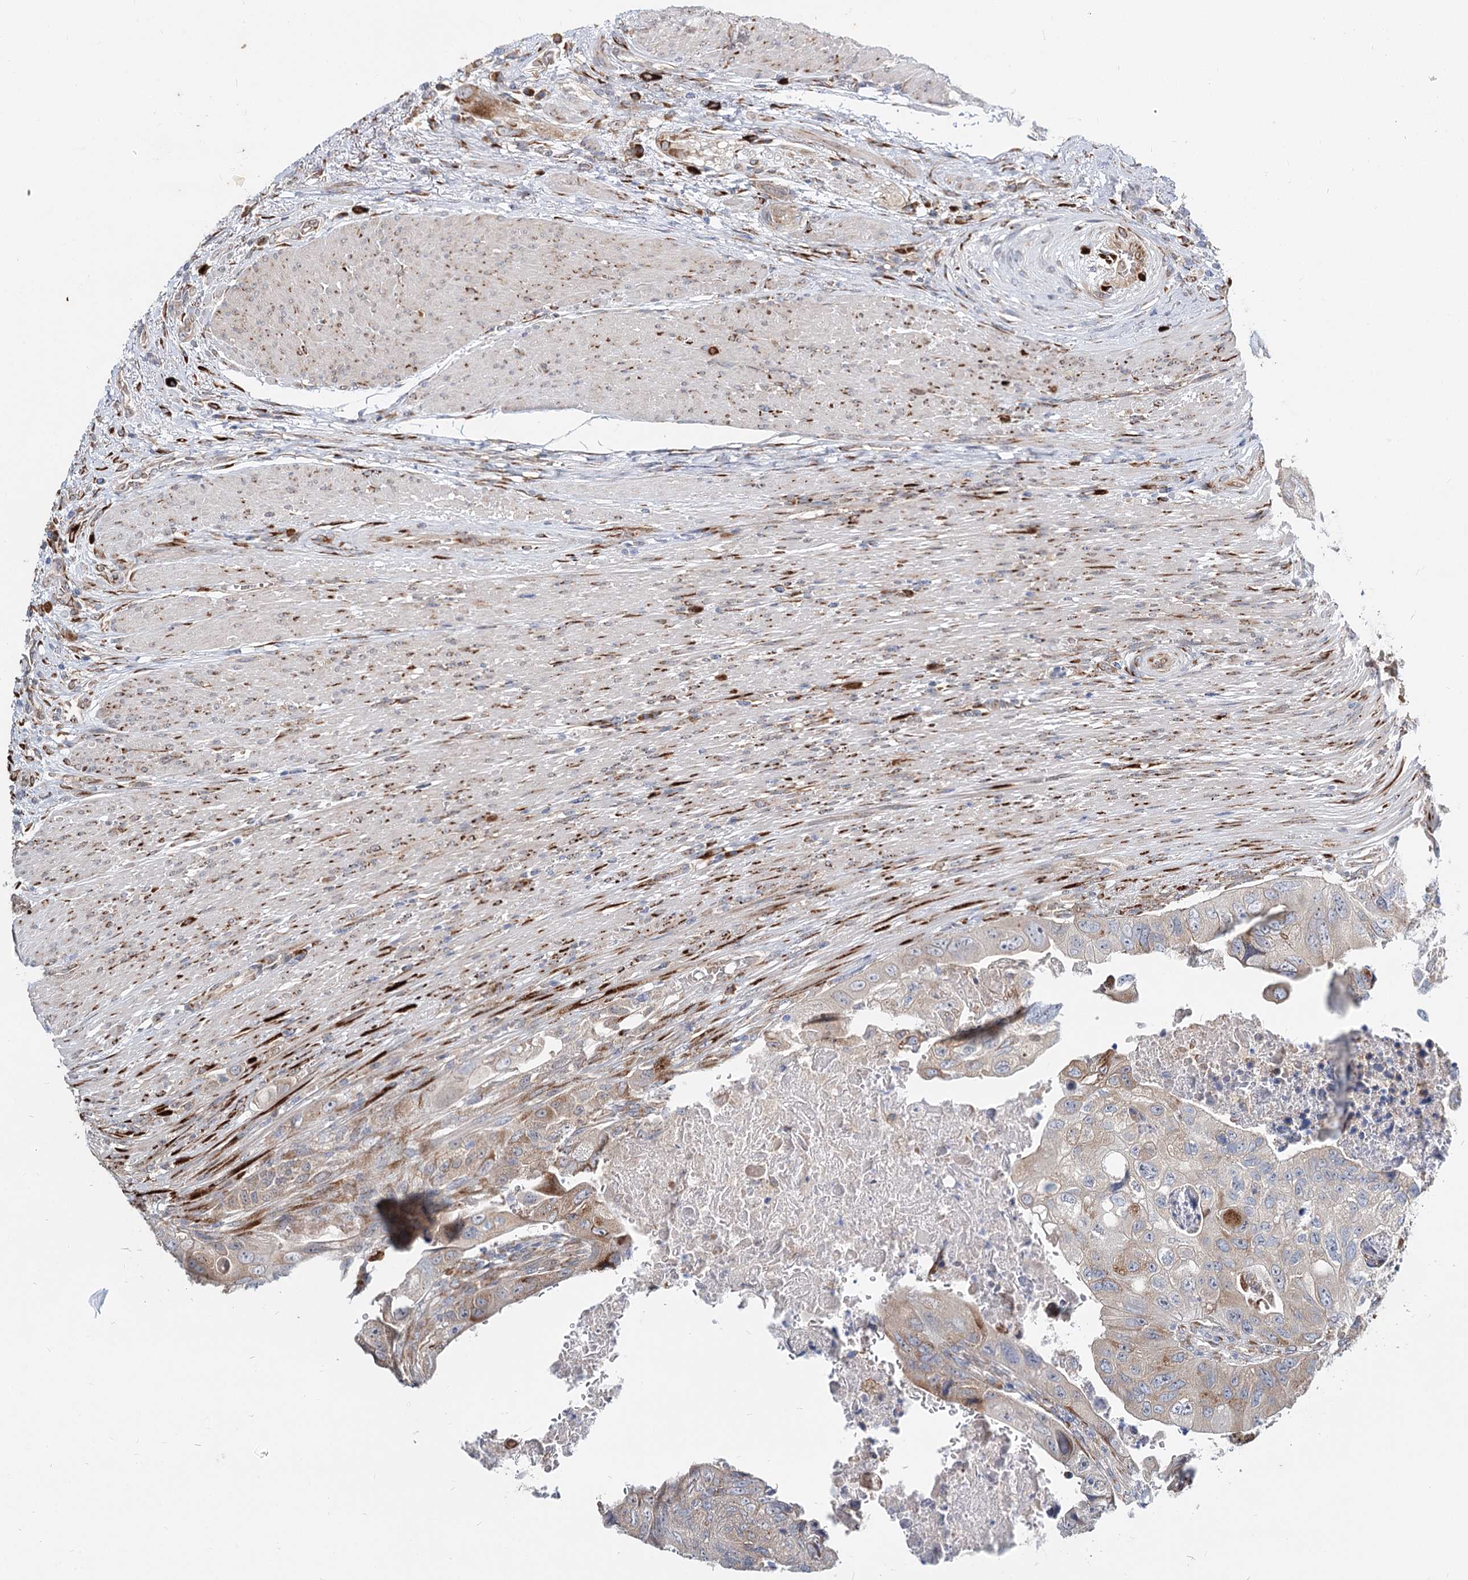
{"staining": {"intensity": "weak", "quantity": "<25%", "location": "cytoplasmic/membranous"}, "tissue": "colorectal cancer", "cell_type": "Tumor cells", "image_type": "cancer", "snomed": [{"axis": "morphology", "description": "Adenocarcinoma, NOS"}, {"axis": "topography", "description": "Rectum"}], "caption": "The immunohistochemistry (IHC) image has no significant positivity in tumor cells of colorectal cancer (adenocarcinoma) tissue. (Immunohistochemistry, brightfield microscopy, high magnification).", "gene": "SPART", "patient": {"sex": "male", "age": 63}}